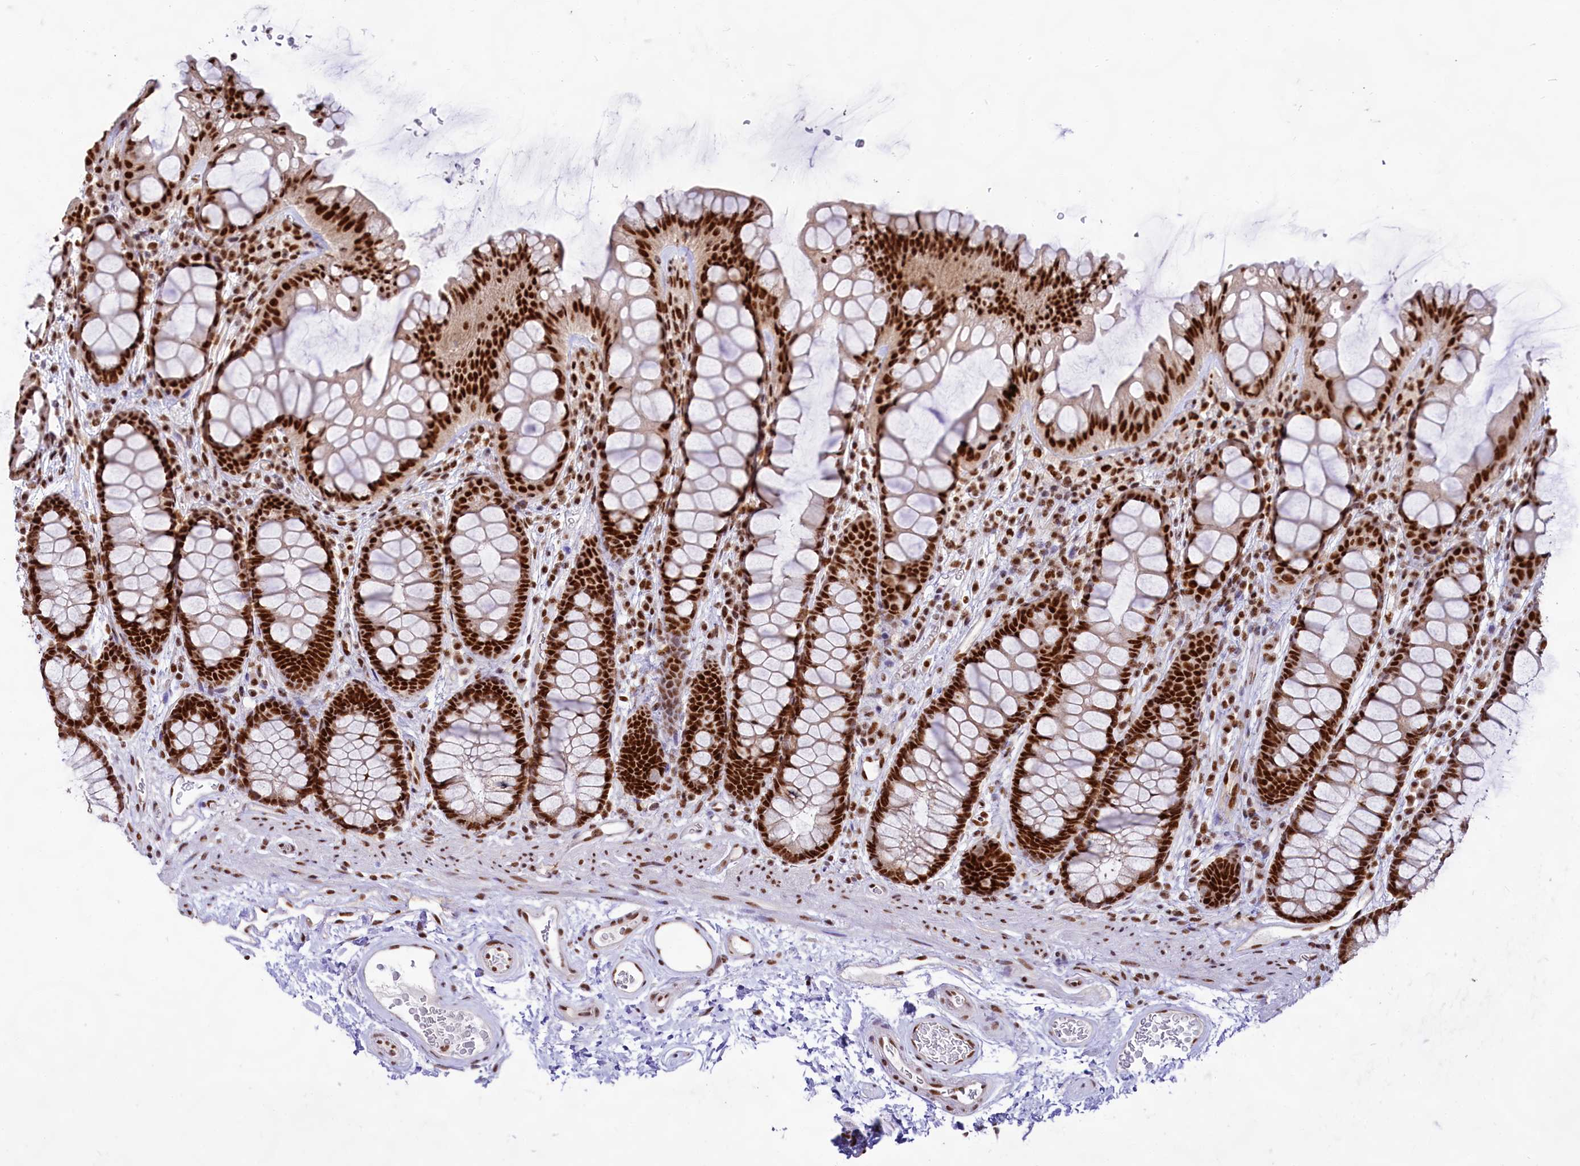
{"staining": {"intensity": "strong", "quantity": ">75%", "location": "nuclear"}, "tissue": "colon", "cell_type": "Endothelial cells", "image_type": "normal", "snomed": [{"axis": "morphology", "description": "Normal tissue, NOS"}, {"axis": "topography", "description": "Colon"}], "caption": "Endothelial cells display high levels of strong nuclear expression in approximately >75% of cells in benign human colon.", "gene": "HIRA", "patient": {"sex": "female", "age": 82}}